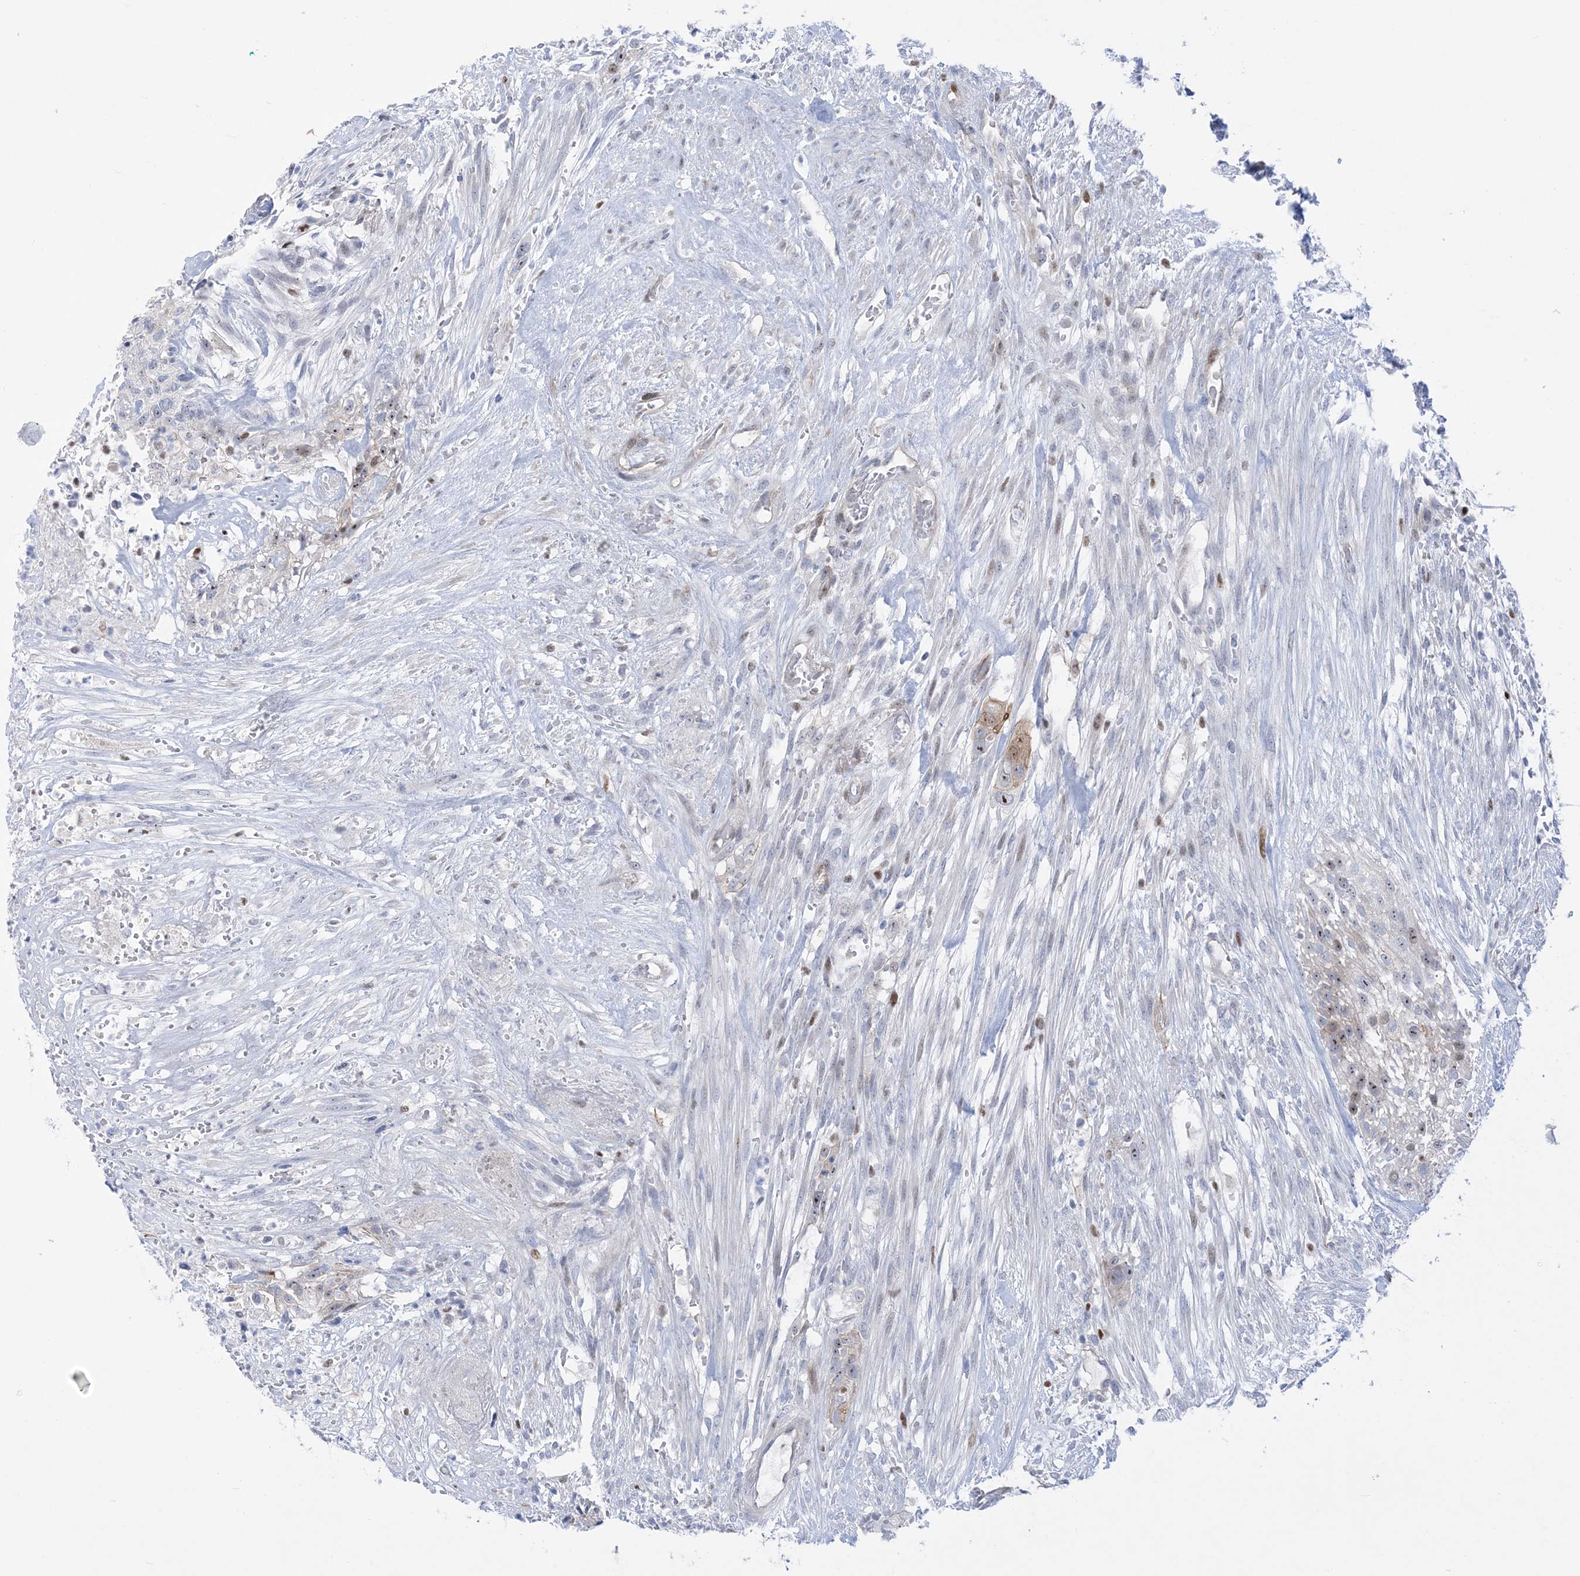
{"staining": {"intensity": "moderate", "quantity": "25%-75%", "location": "nuclear"}, "tissue": "urothelial cancer", "cell_type": "Tumor cells", "image_type": "cancer", "snomed": [{"axis": "morphology", "description": "Urothelial carcinoma, High grade"}, {"axis": "topography", "description": "Urinary bladder"}], "caption": "Immunohistochemical staining of human urothelial carcinoma (high-grade) displays moderate nuclear protein expression in approximately 25%-75% of tumor cells. (DAB (3,3'-diaminobenzidine) IHC with brightfield microscopy, high magnification).", "gene": "MARS2", "patient": {"sex": "male", "age": 35}}